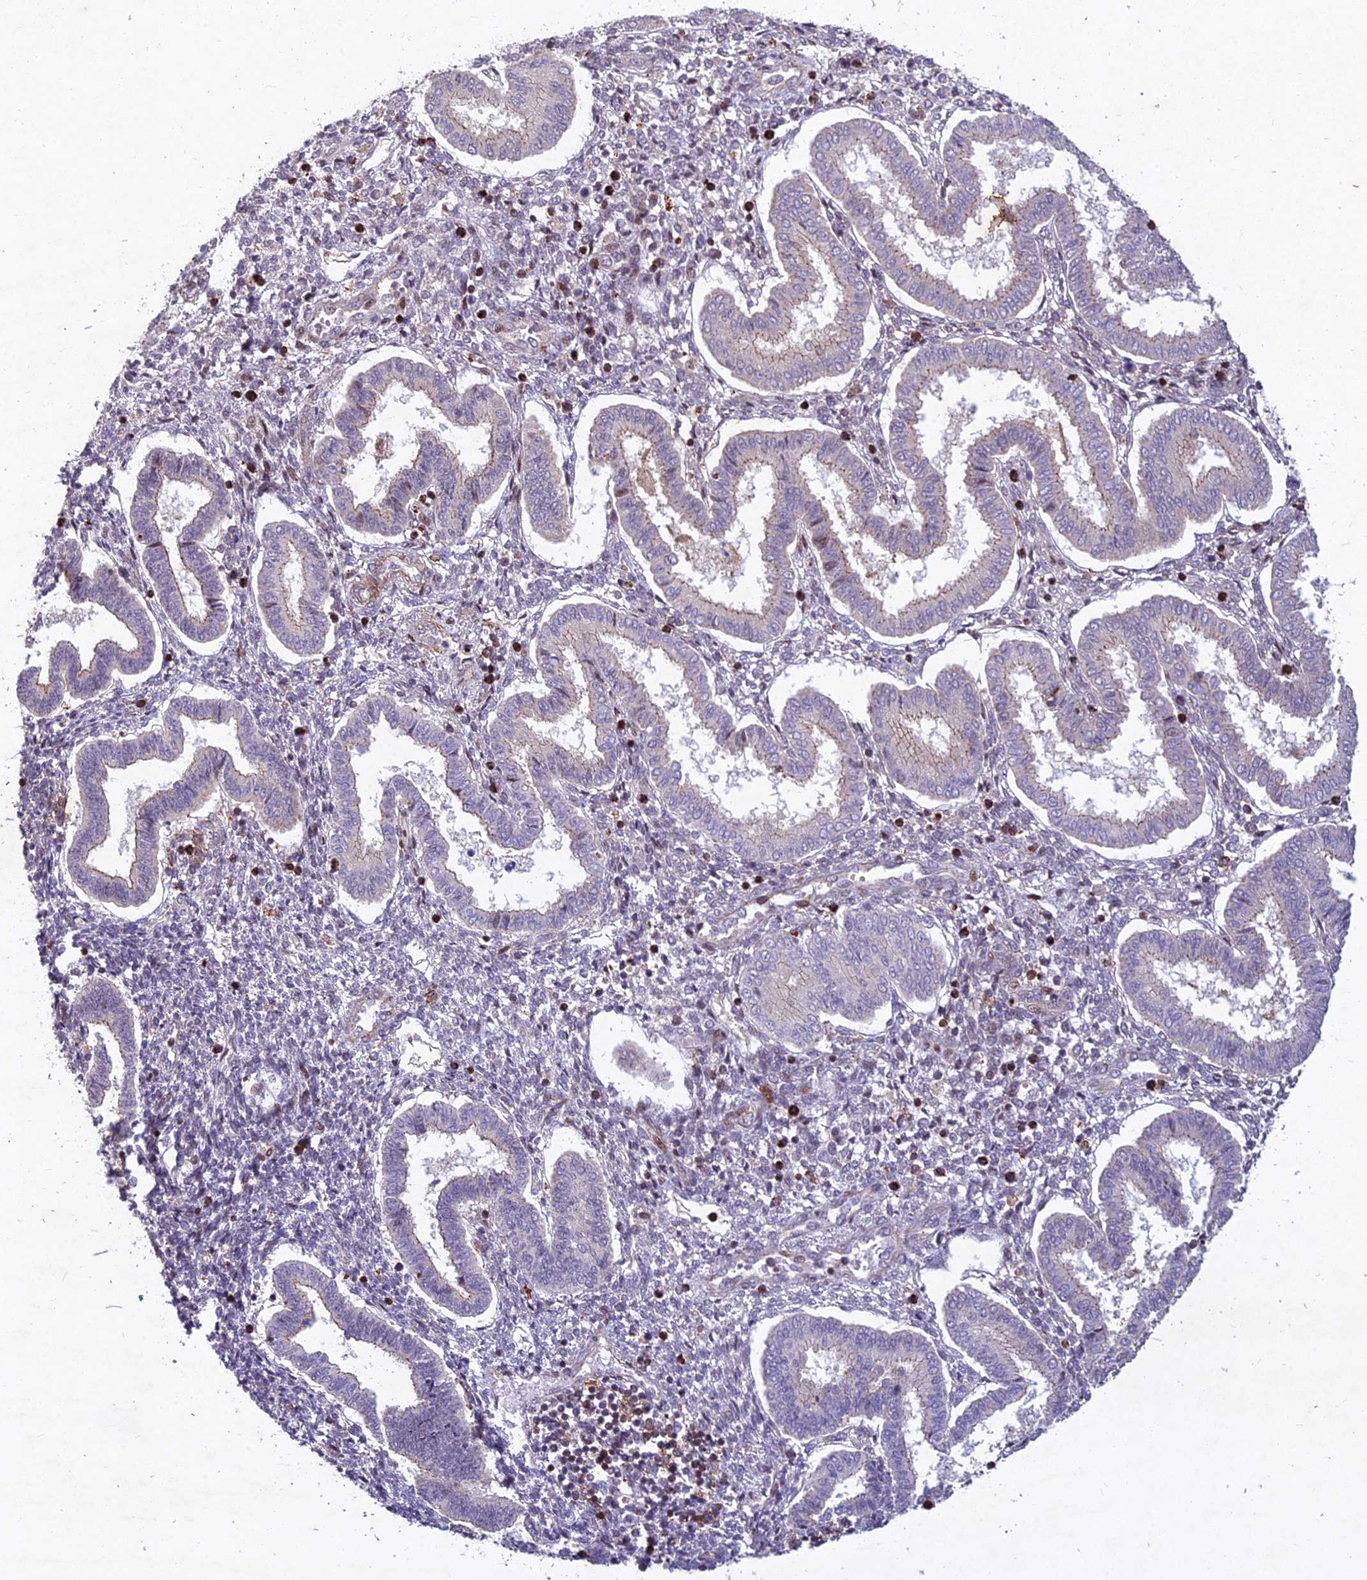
{"staining": {"intensity": "negative", "quantity": "none", "location": "none"}, "tissue": "endometrium", "cell_type": "Cells in endometrial stroma", "image_type": "normal", "snomed": [{"axis": "morphology", "description": "Normal tissue, NOS"}, {"axis": "topography", "description": "Endometrium"}], "caption": "Protein analysis of normal endometrium displays no significant expression in cells in endometrial stroma.", "gene": "RELCH", "patient": {"sex": "female", "age": 24}}